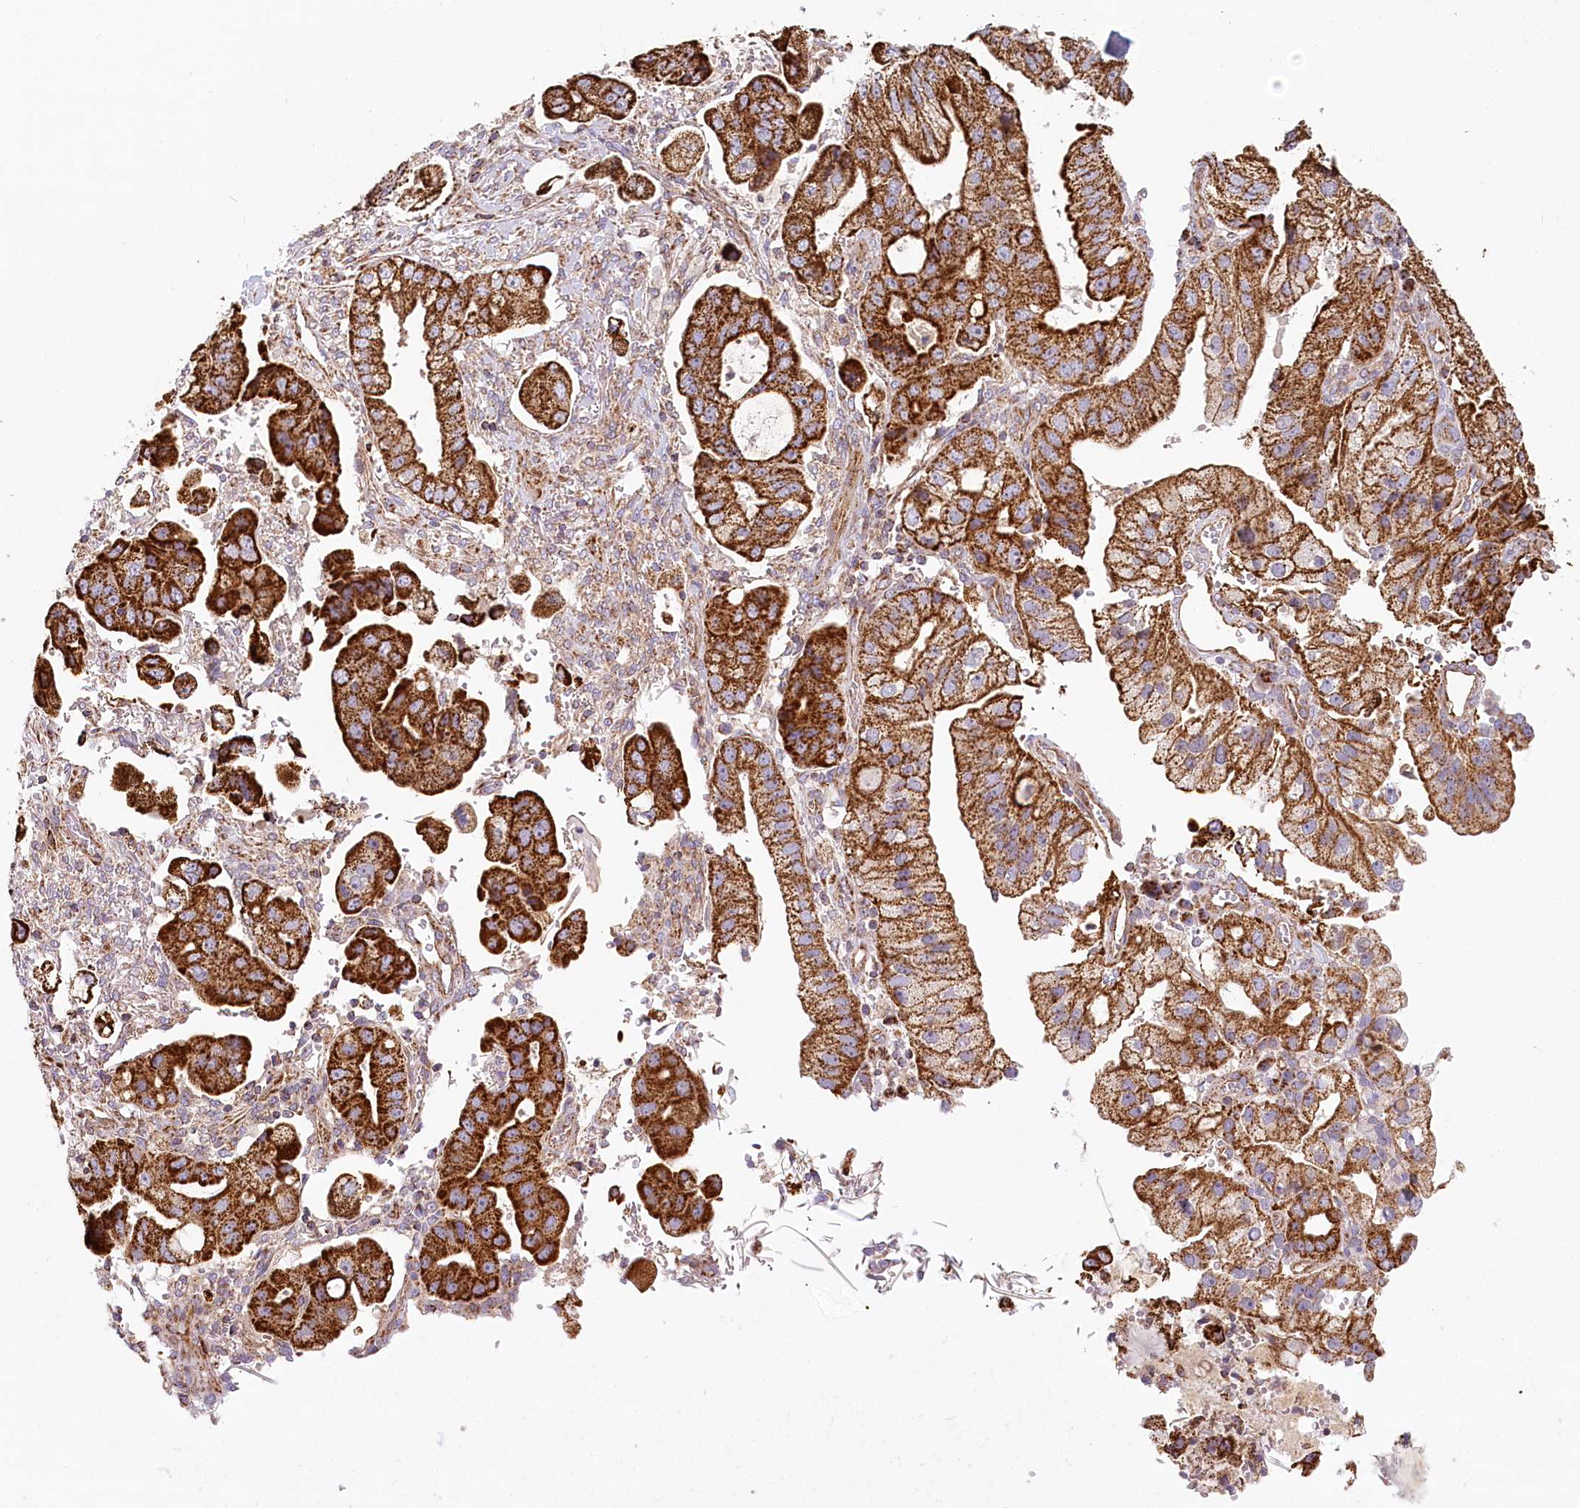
{"staining": {"intensity": "strong", "quantity": ">75%", "location": "cytoplasmic/membranous"}, "tissue": "stomach cancer", "cell_type": "Tumor cells", "image_type": "cancer", "snomed": [{"axis": "morphology", "description": "Adenocarcinoma, NOS"}, {"axis": "topography", "description": "Stomach"}], "caption": "DAB (3,3'-diaminobenzidine) immunohistochemical staining of stomach cancer (adenocarcinoma) exhibits strong cytoplasmic/membranous protein staining in about >75% of tumor cells.", "gene": "UMPS", "patient": {"sex": "male", "age": 62}}